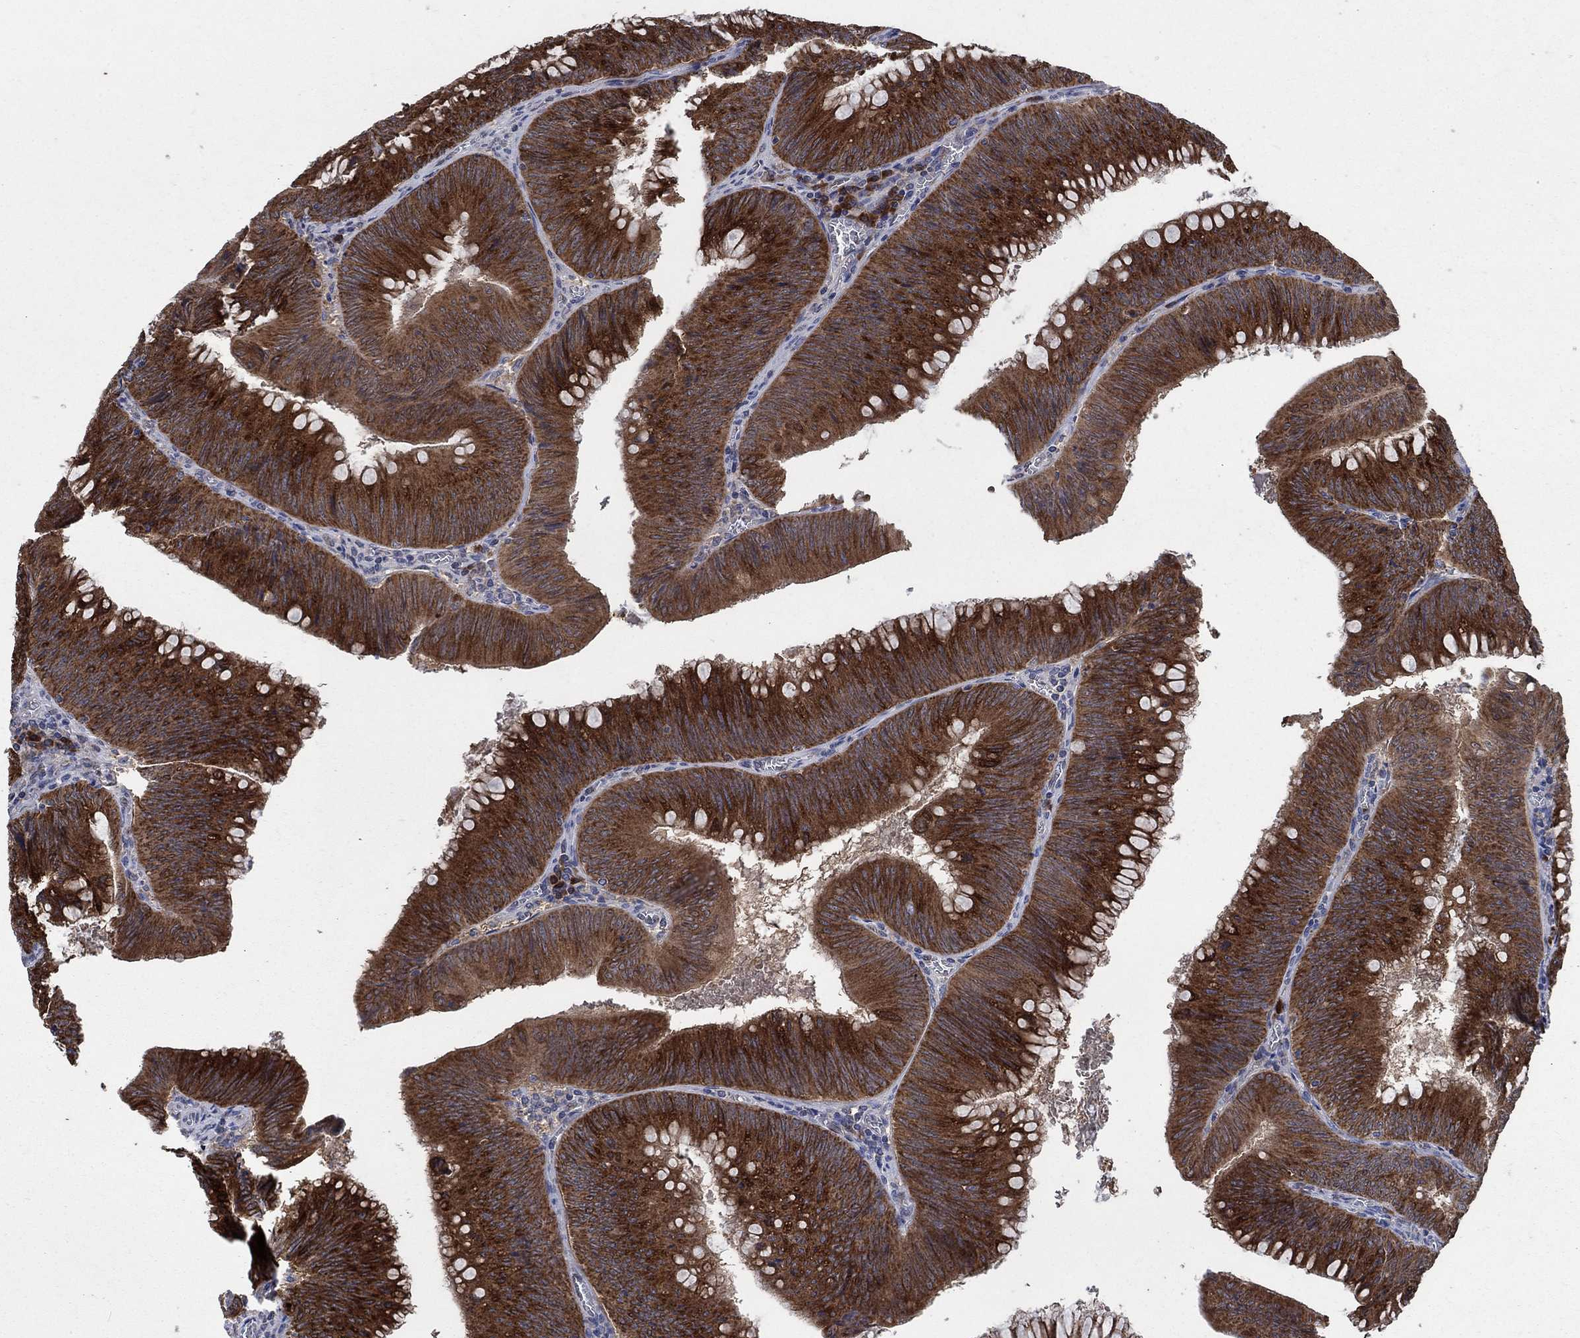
{"staining": {"intensity": "strong", "quantity": ">75%", "location": "cytoplasmic/membranous"}, "tissue": "colorectal cancer", "cell_type": "Tumor cells", "image_type": "cancer", "snomed": [{"axis": "morphology", "description": "Adenocarcinoma, NOS"}, {"axis": "topography", "description": "Rectum"}], "caption": "This histopathology image shows colorectal adenocarcinoma stained with IHC to label a protein in brown. The cytoplasmic/membranous of tumor cells show strong positivity for the protein. Nuclei are counter-stained blue.", "gene": "HID1", "patient": {"sex": "female", "age": 72}}